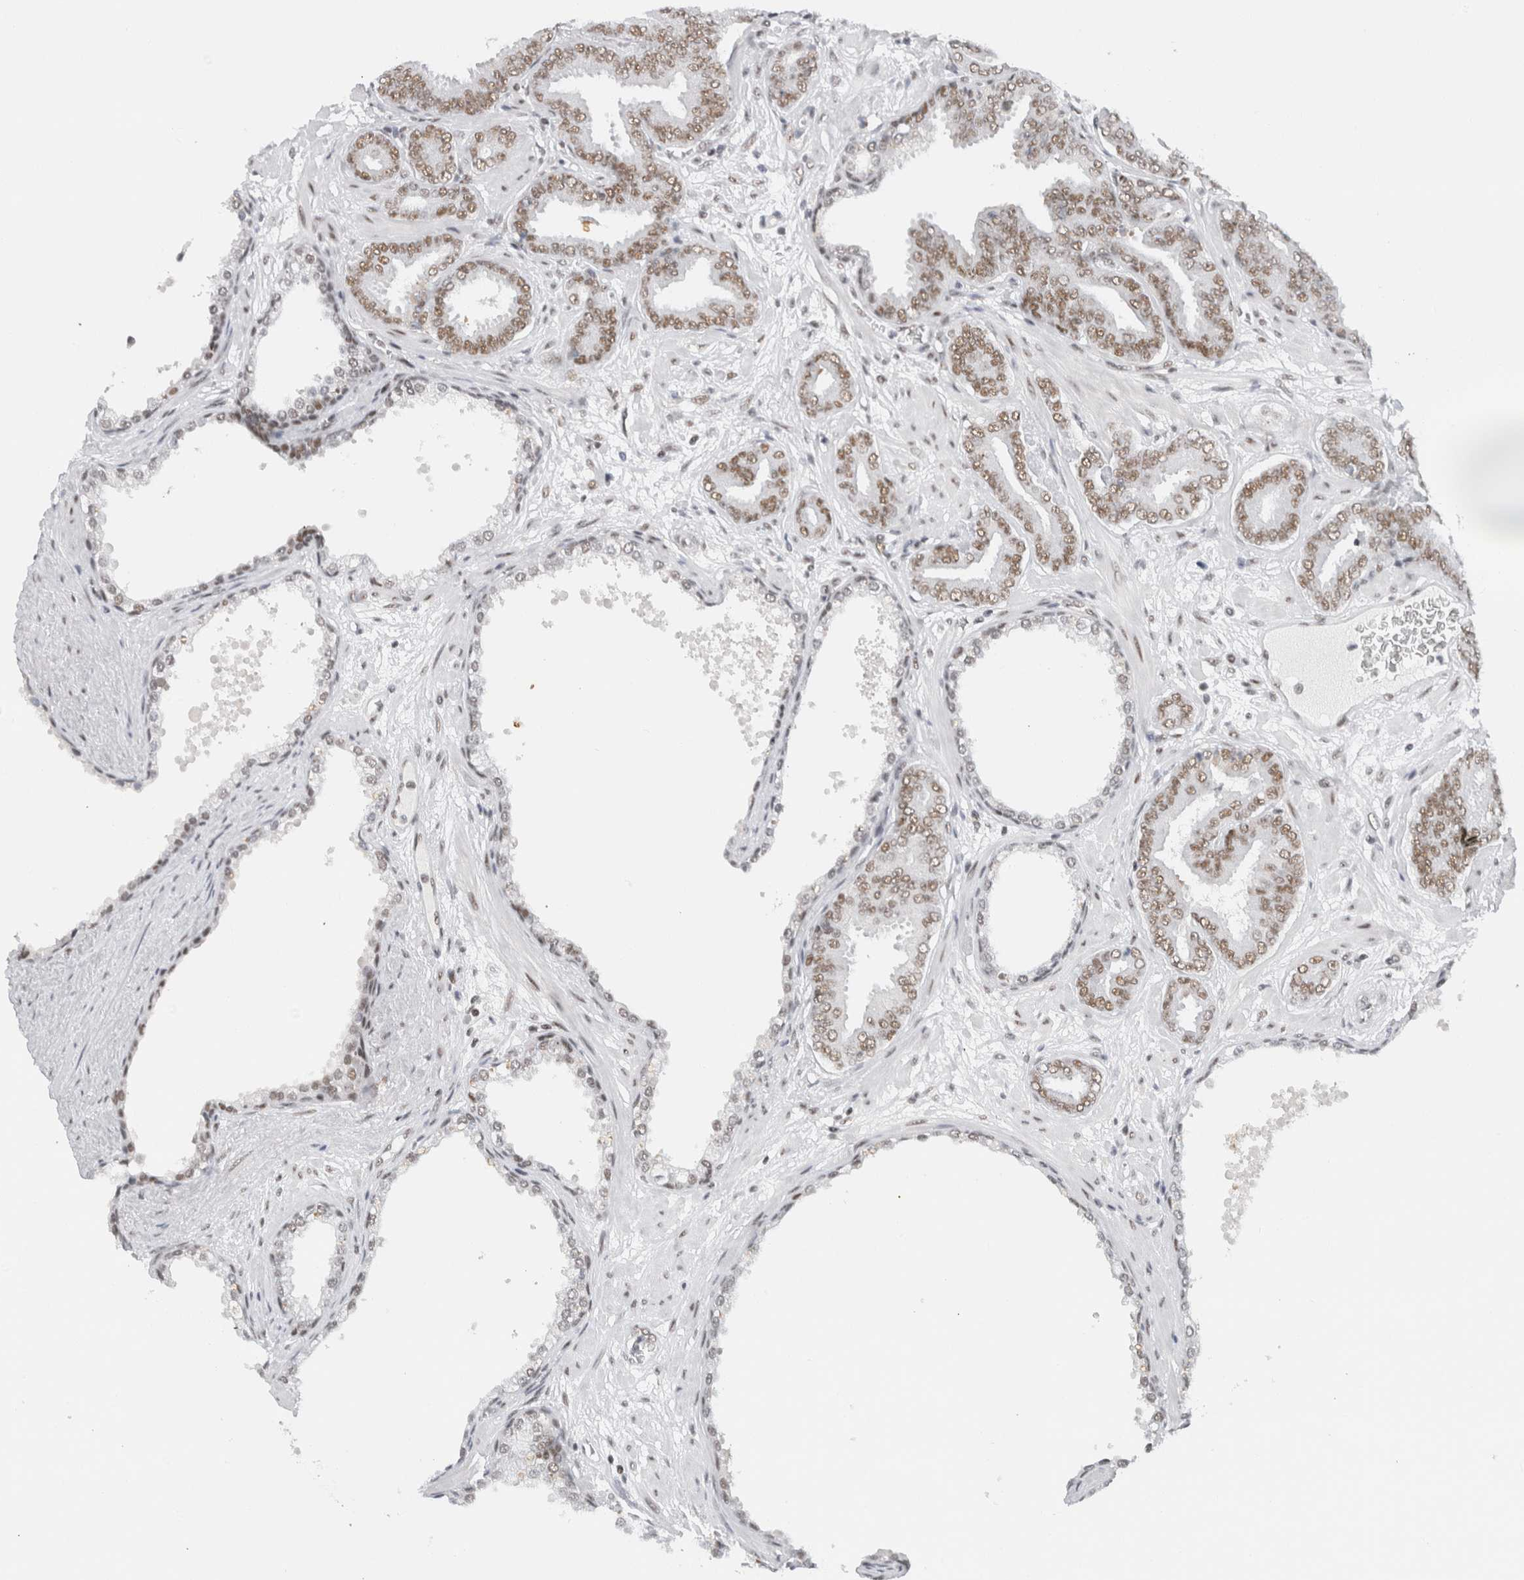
{"staining": {"intensity": "moderate", "quantity": ">75%", "location": "nuclear"}, "tissue": "prostate cancer", "cell_type": "Tumor cells", "image_type": "cancer", "snomed": [{"axis": "morphology", "description": "Adenocarcinoma, Low grade"}, {"axis": "topography", "description": "Prostate"}], "caption": "Immunohistochemical staining of low-grade adenocarcinoma (prostate) demonstrates medium levels of moderate nuclear positivity in about >75% of tumor cells.", "gene": "COPS7A", "patient": {"sex": "male", "age": 62}}